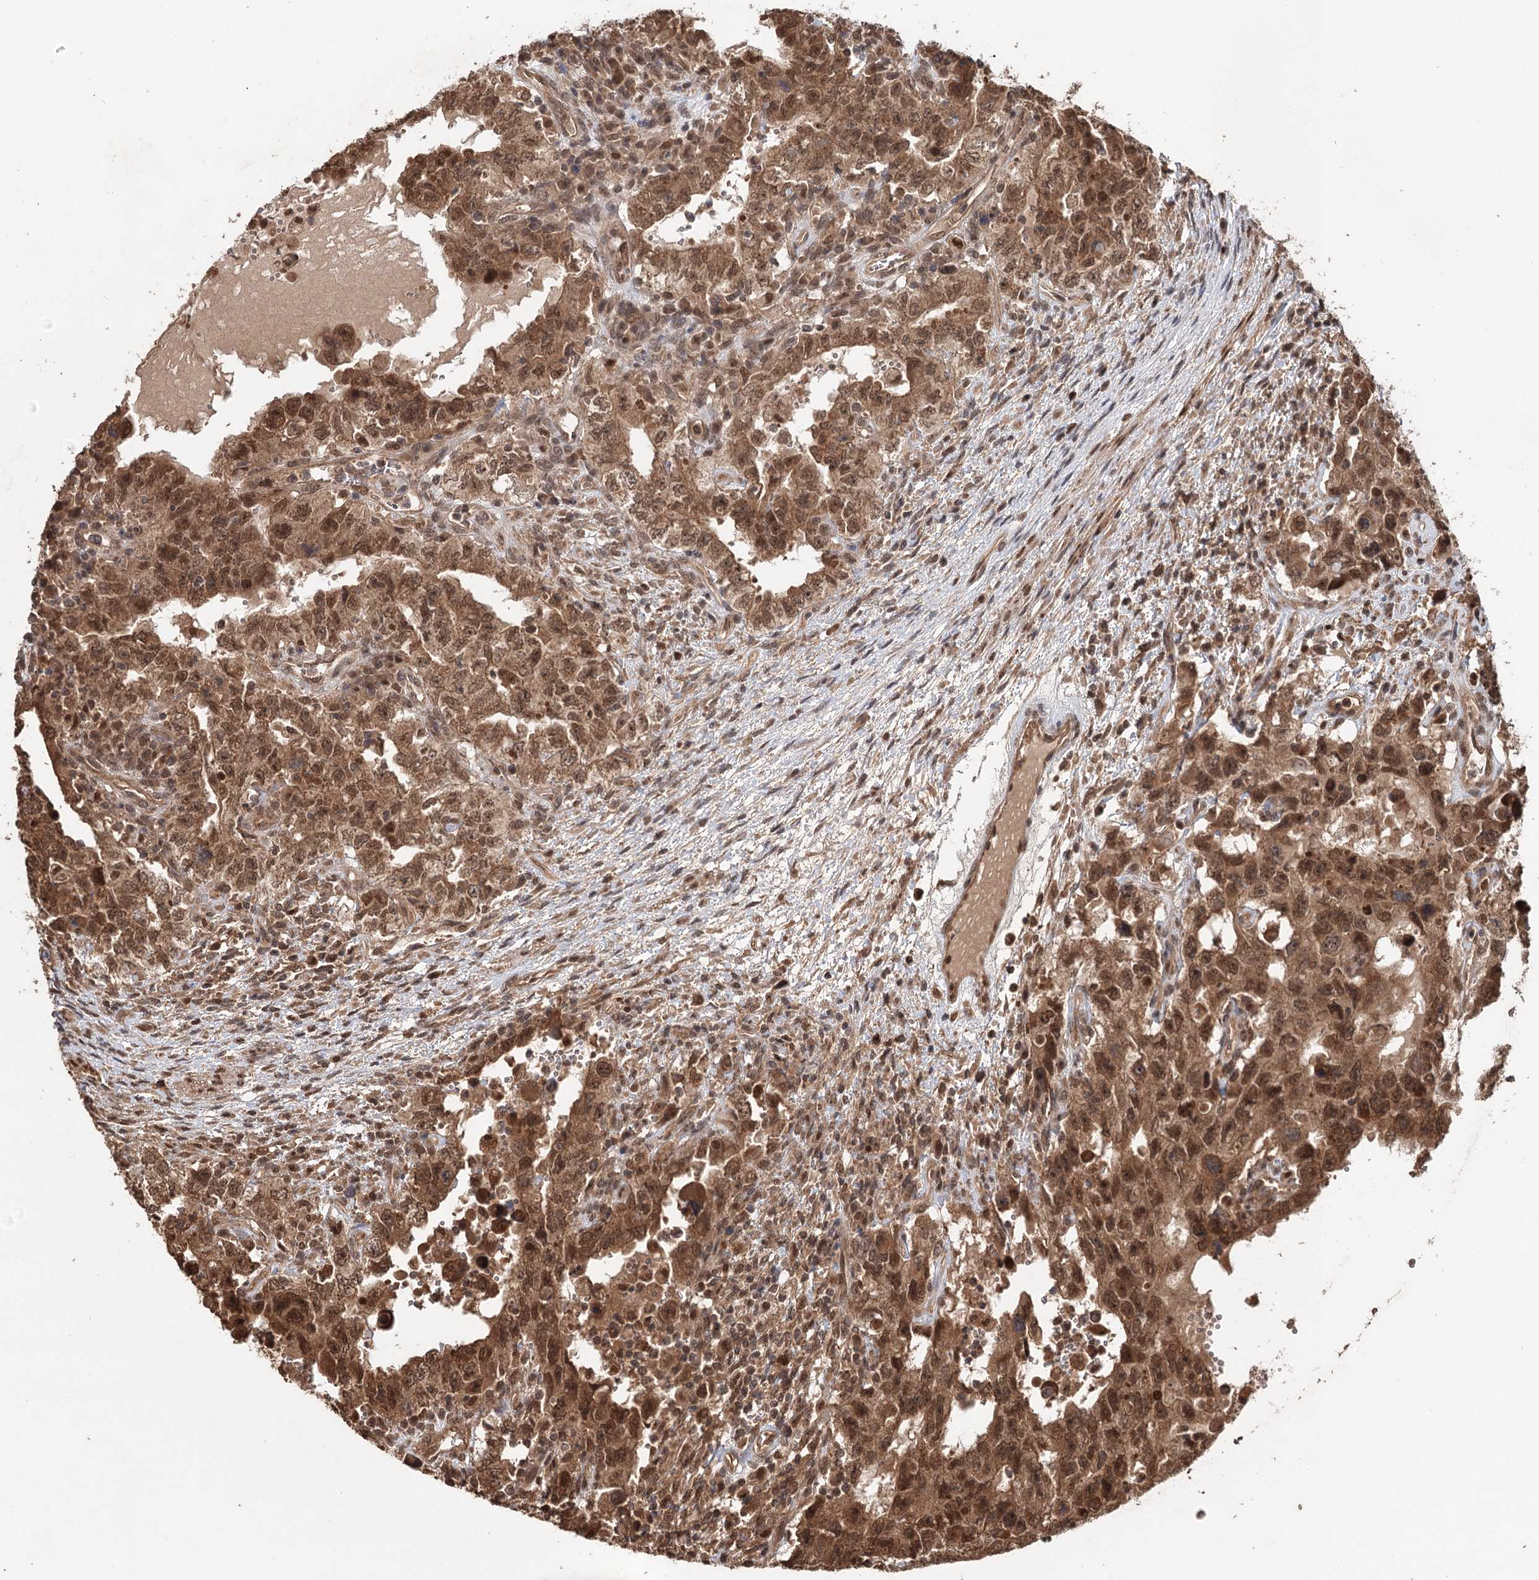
{"staining": {"intensity": "moderate", "quantity": ">75%", "location": "cytoplasmic/membranous,nuclear"}, "tissue": "testis cancer", "cell_type": "Tumor cells", "image_type": "cancer", "snomed": [{"axis": "morphology", "description": "Carcinoma, Embryonal, NOS"}, {"axis": "topography", "description": "Testis"}], "caption": "Tumor cells demonstrate medium levels of moderate cytoplasmic/membranous and nuclear expression in about >75% of cells in human testis cancer.", "gene": "N6AMT1", "patient": {"sex": "male", "age": 26}}